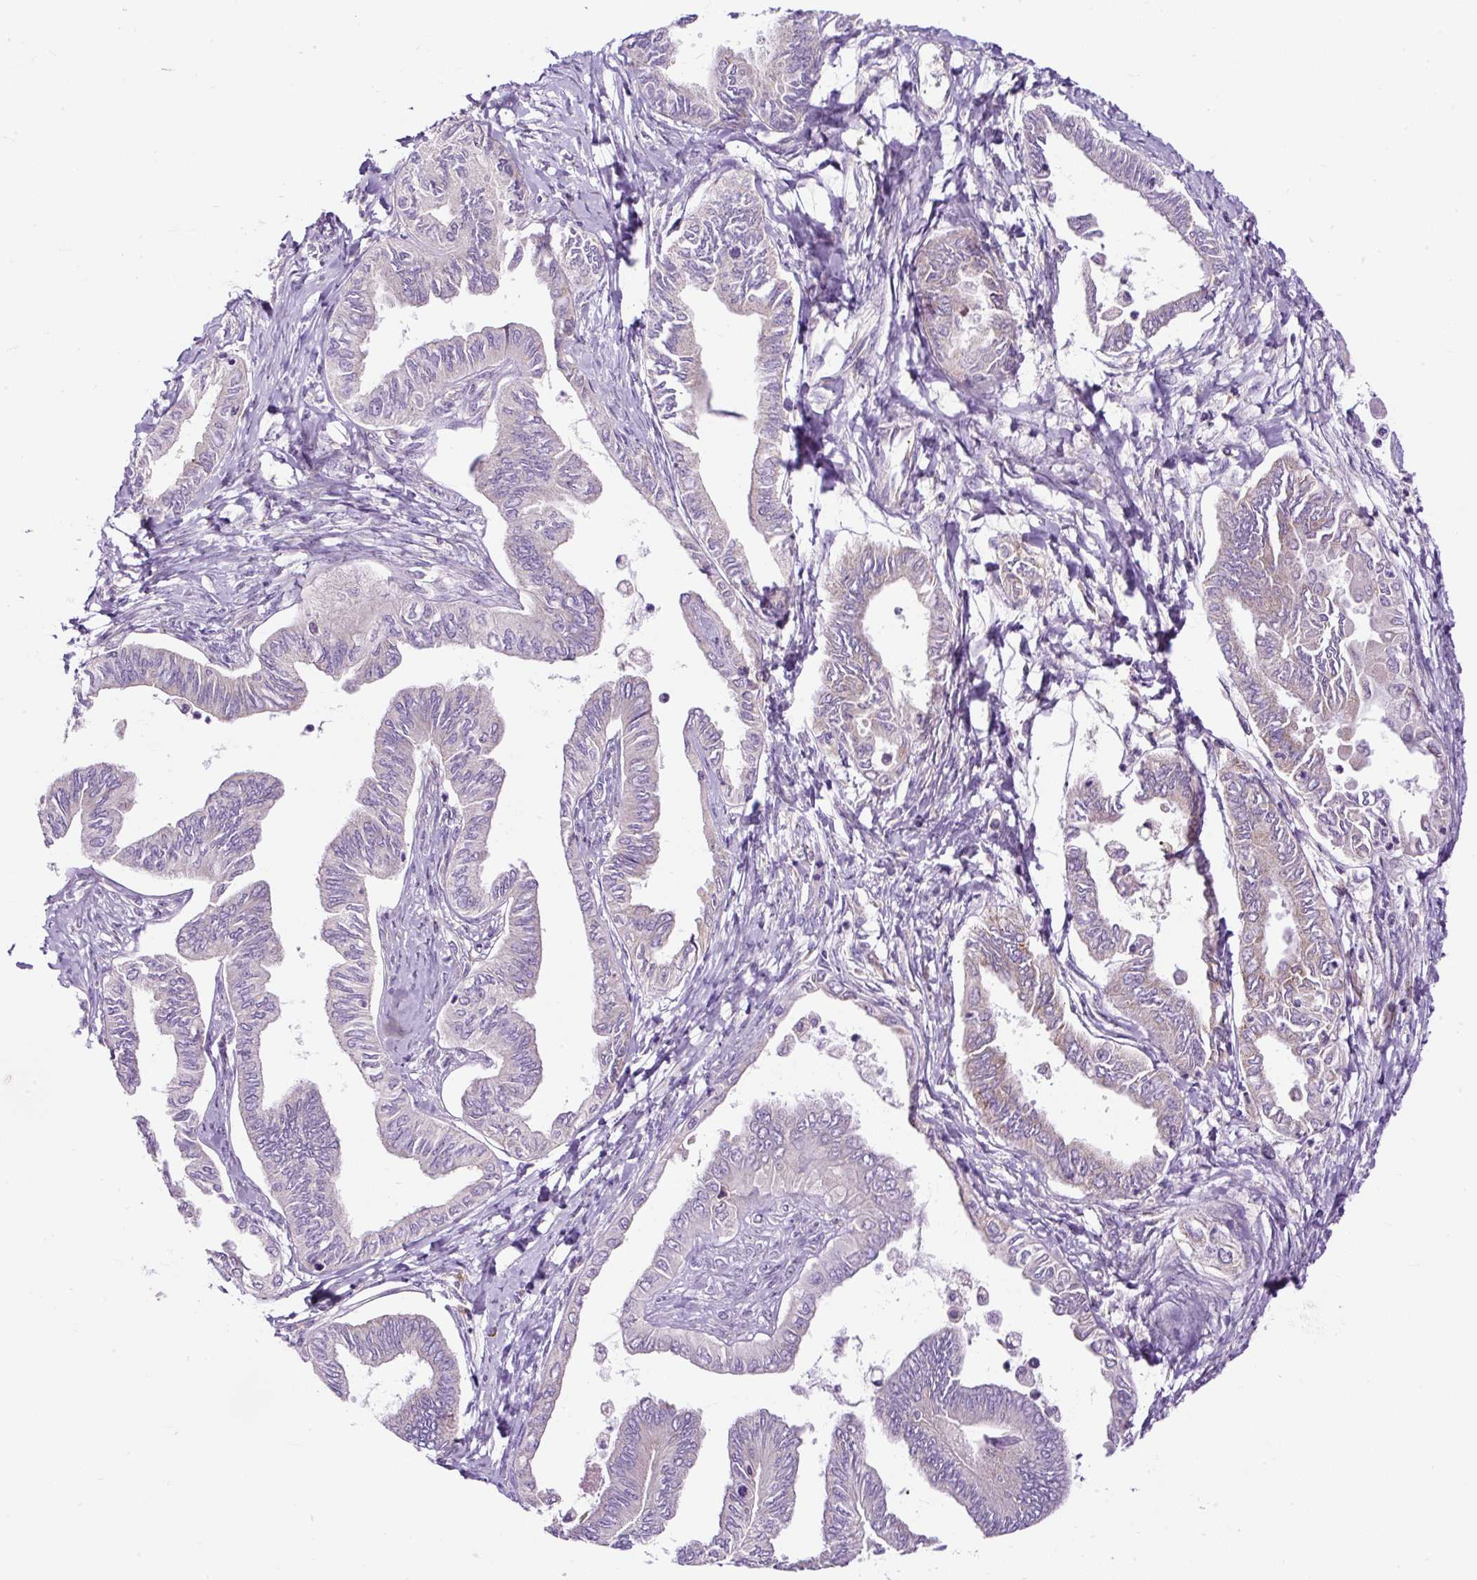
{"staining": {"intensity": "negative", "quantity": "none", "location": "none"}, "tissue": "ovarian cancer", "cell_type": "Tumor cells", "image_type": "cancer", "snomed": [{"axis": "morphology", "description": "Carcinoma, endometroid"}, {"axis": "topography", "description": "Ovary"}], "caption": "The IHC photomicrograph has no significant expression in tumor cells of ovarian endometroid carcinoma tissue. Brightfield microscopy of IHC stained with DAB (brown) and hematoxylin (blue), captured at high magnification.", "gene": "FMC1", "patient": {"sex": "female", "age": 70}}